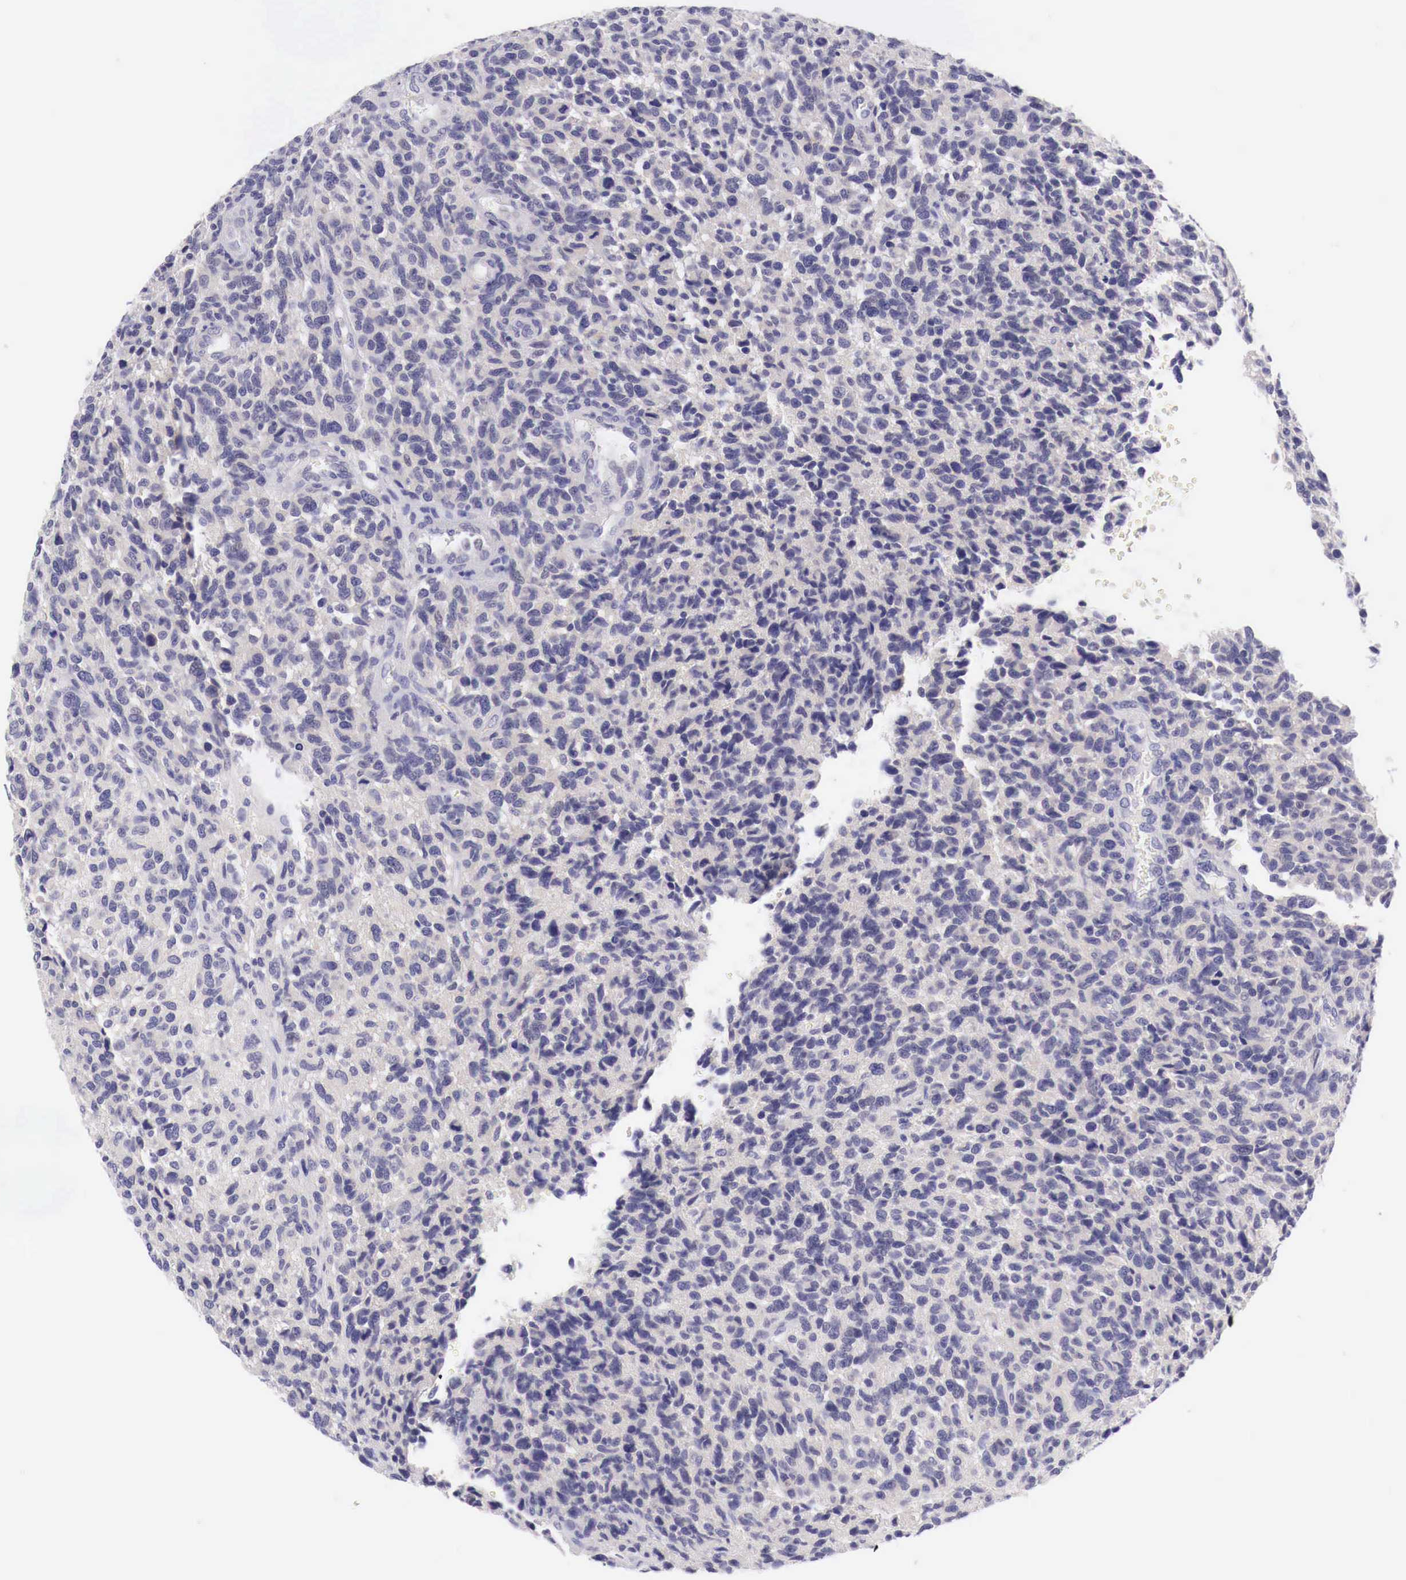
{"staining": {"intensity": "negative", "quantity": "none", "location": "none"}, "tissue": "glioma", "cell_type": "Tumor cells", "image_type": "cancer", "snomed": [{"axis": "morphology", "description": "Glioma, malignant, High grade"}, {"axis": "topography", "description": "Brain"}], "caption": "This is an immunohistochemistry histopathology image of human glioma. There is no staining in tumor cells.", "gene": "BCL6", "patient": {"sex": "male", "age": 77}}